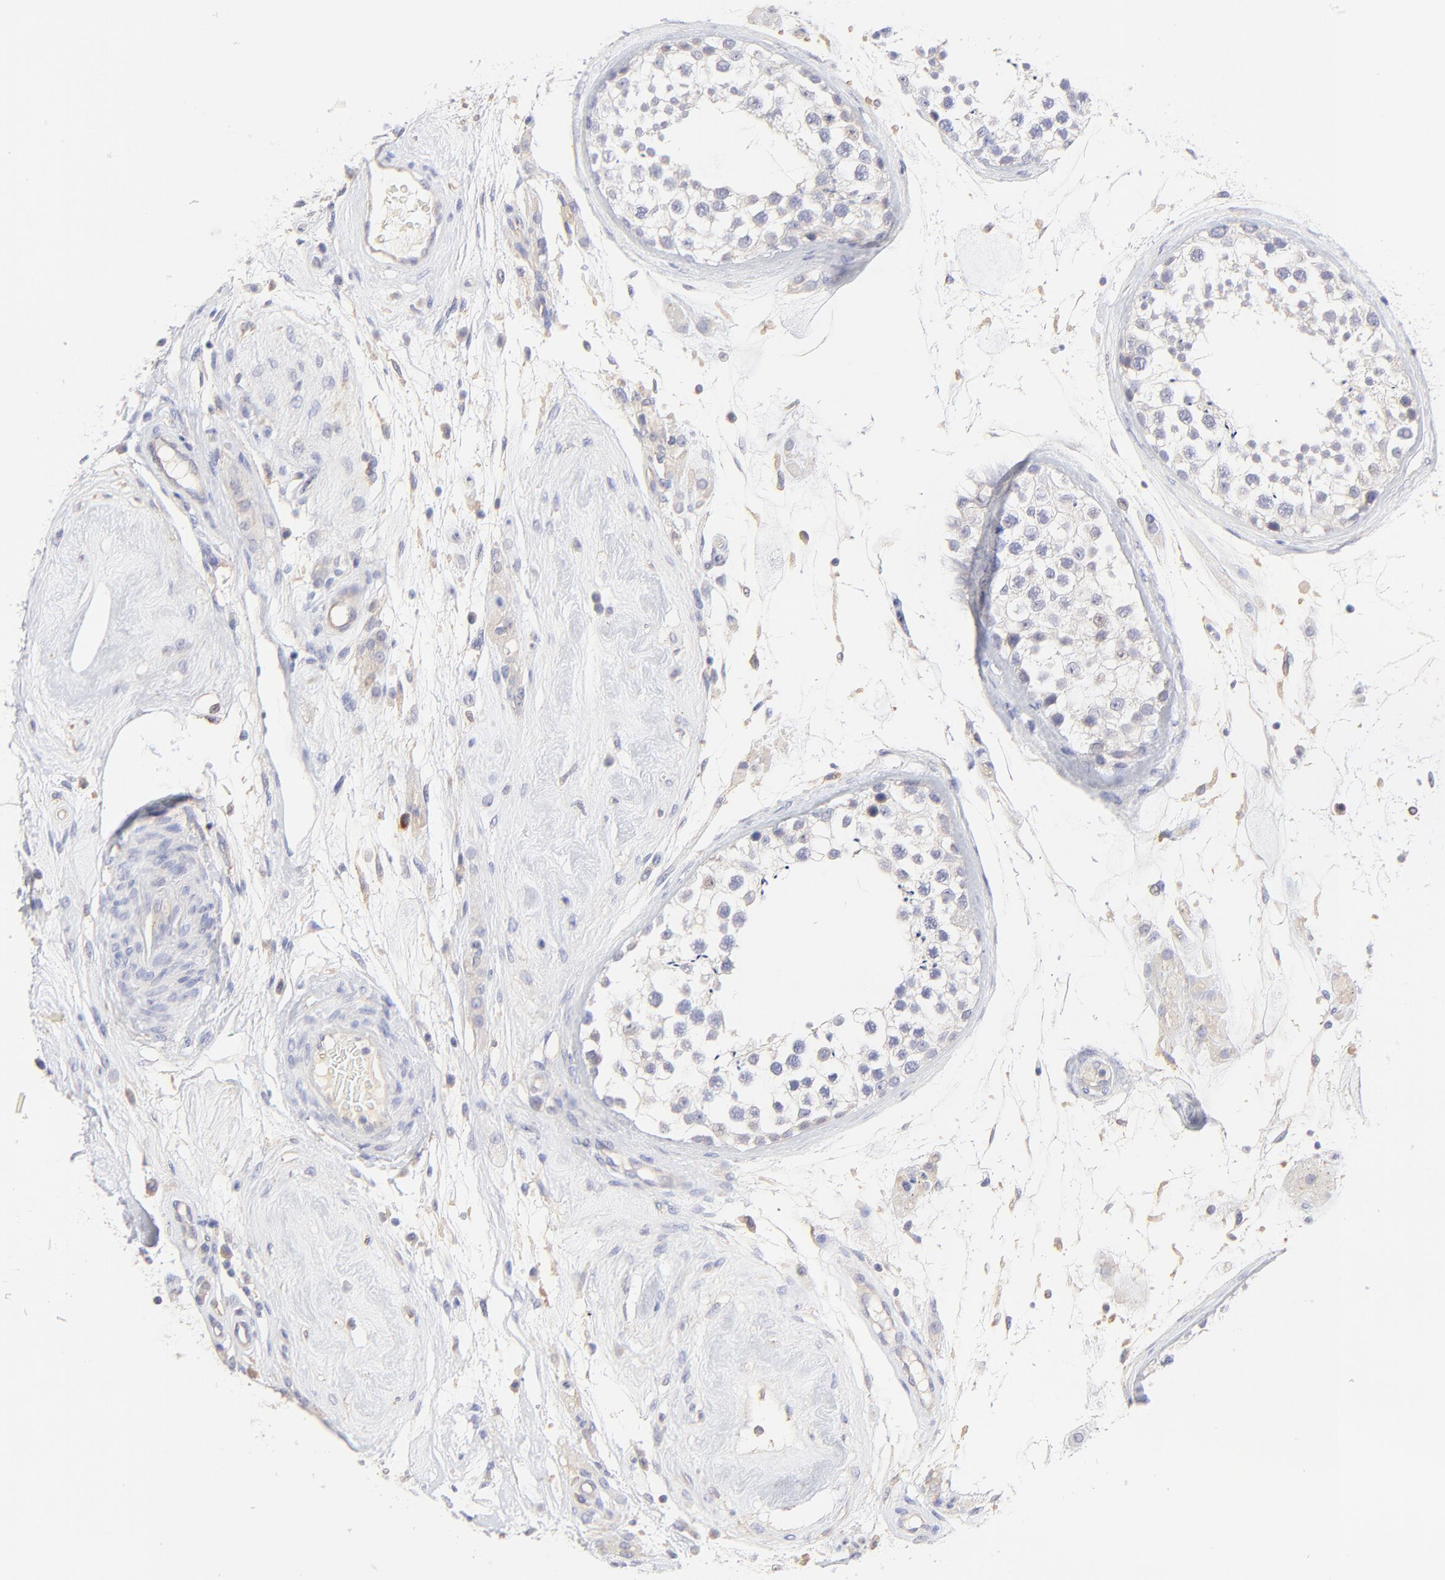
{"staining": {"intensity": "negative", "quantity": "none", "location": "none"}, "tissue": "testis", "cell_type": "Cells in seminiferous ducts", "image_type": "normal", "snomed": [{"axis": "morphology", "description": "Normal tissue, NOS"}, {"axis": "topography", "description": "Testis"}], "caption": "DAB immunohistochemical staining of benign testis reveals no significant staining in cells in seminiferous ducts. (IHC, brightfield microscopy, high magnification).", "gene": "LHFPL1", "patient": {"sex": "male", "age": 46}}